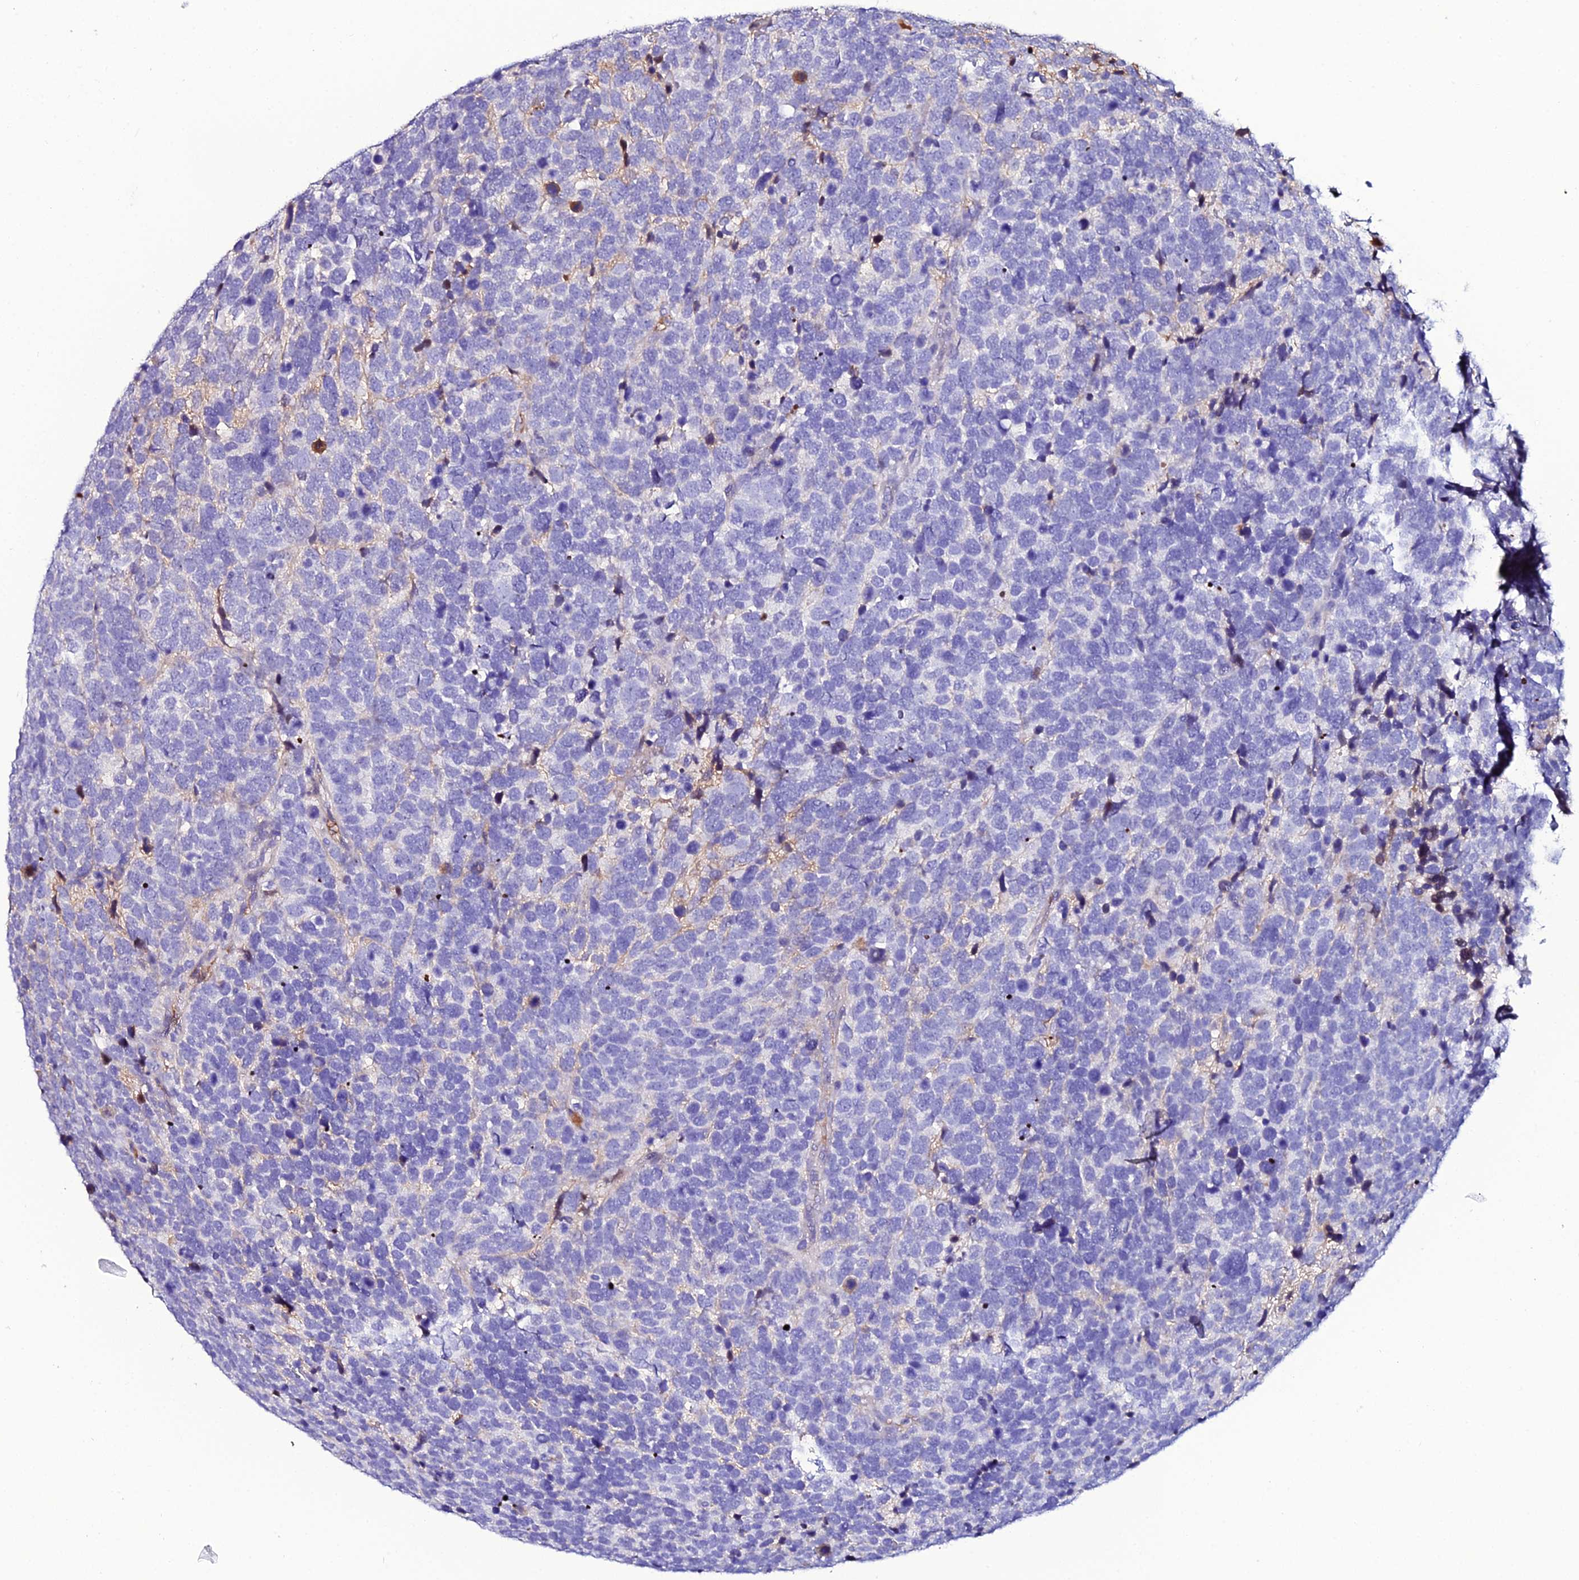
{"staining": {"intensity": "negative", "quantity": "none", "location": "none"}, "tissue": "urothelial cancer", "cell_type": "Tumor cells", "image_type": "cancer", "snomed": [{"axis": "morphology", "description": "Urothelial carcinoma, High grade"}, {"axis": "topography", "description": "Urinary bladder"}], "caption": "Immunohistochemistry (IHC) micrograph of neoplastic tissue: urothelial carcinoma (high-grade) stained with DAB displays no significant protein positivity in tumor cells.", "gene": "DEFB132", "patient": {"sex": "female", "age": 82}}